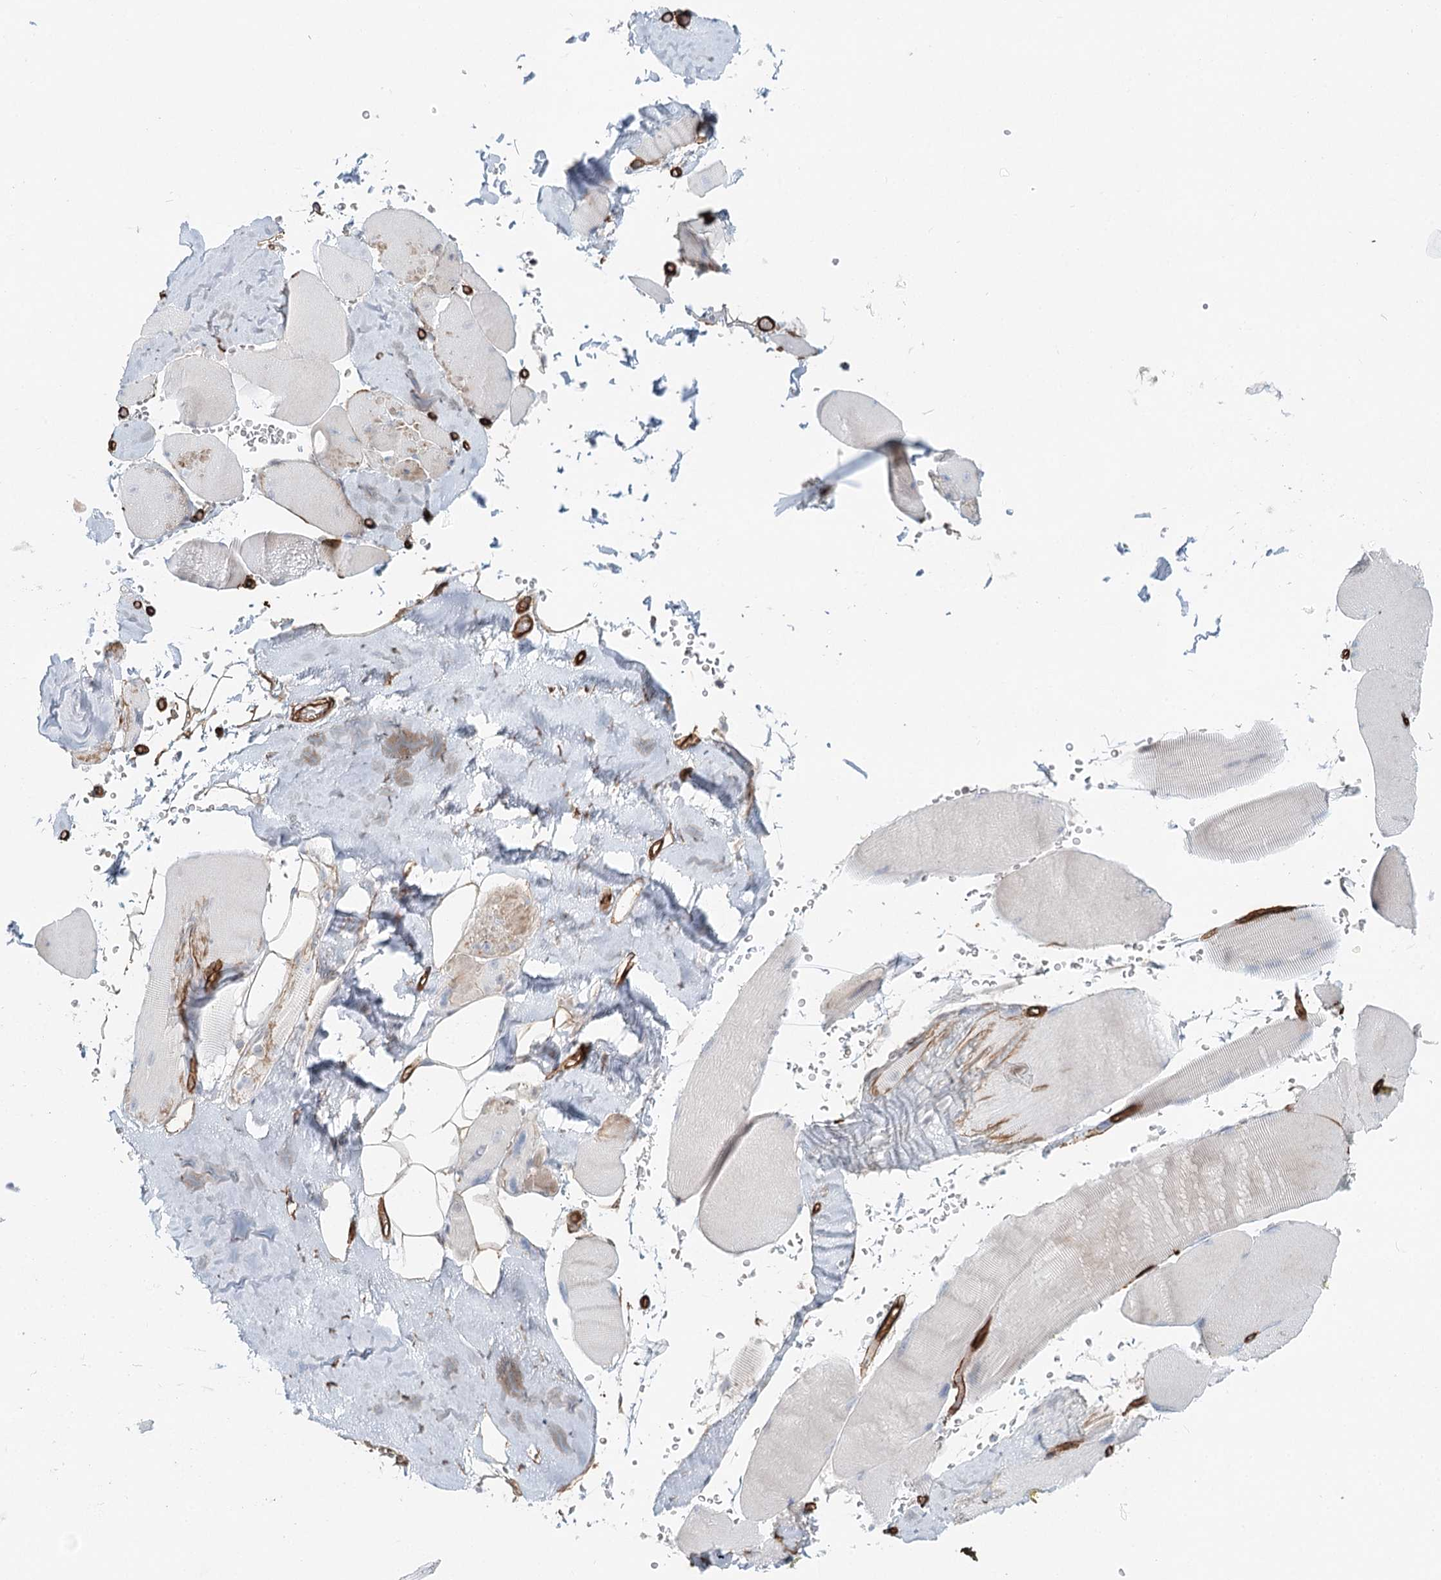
{"staining": {"intensity": "negative", "quantity": "none", "location": "none"}, "tissue": "skeletal muscle", "cell_type": "Myocytes", "image_type": "normal", "snomed": [{"axis": "morphology", "description": "Normal tissue, NOS"}, {"axis": "topography", "description": "Skeletal muscle"}, {"axis": "topography", "description": "Head-Neck"}], "caption": "Immunohistochemistry (IHC) of normal human skeletal muscle shows no expression in myocytes.", "gene": "ZFYVE28", "patient": {"sex": "male", "age": 66}}